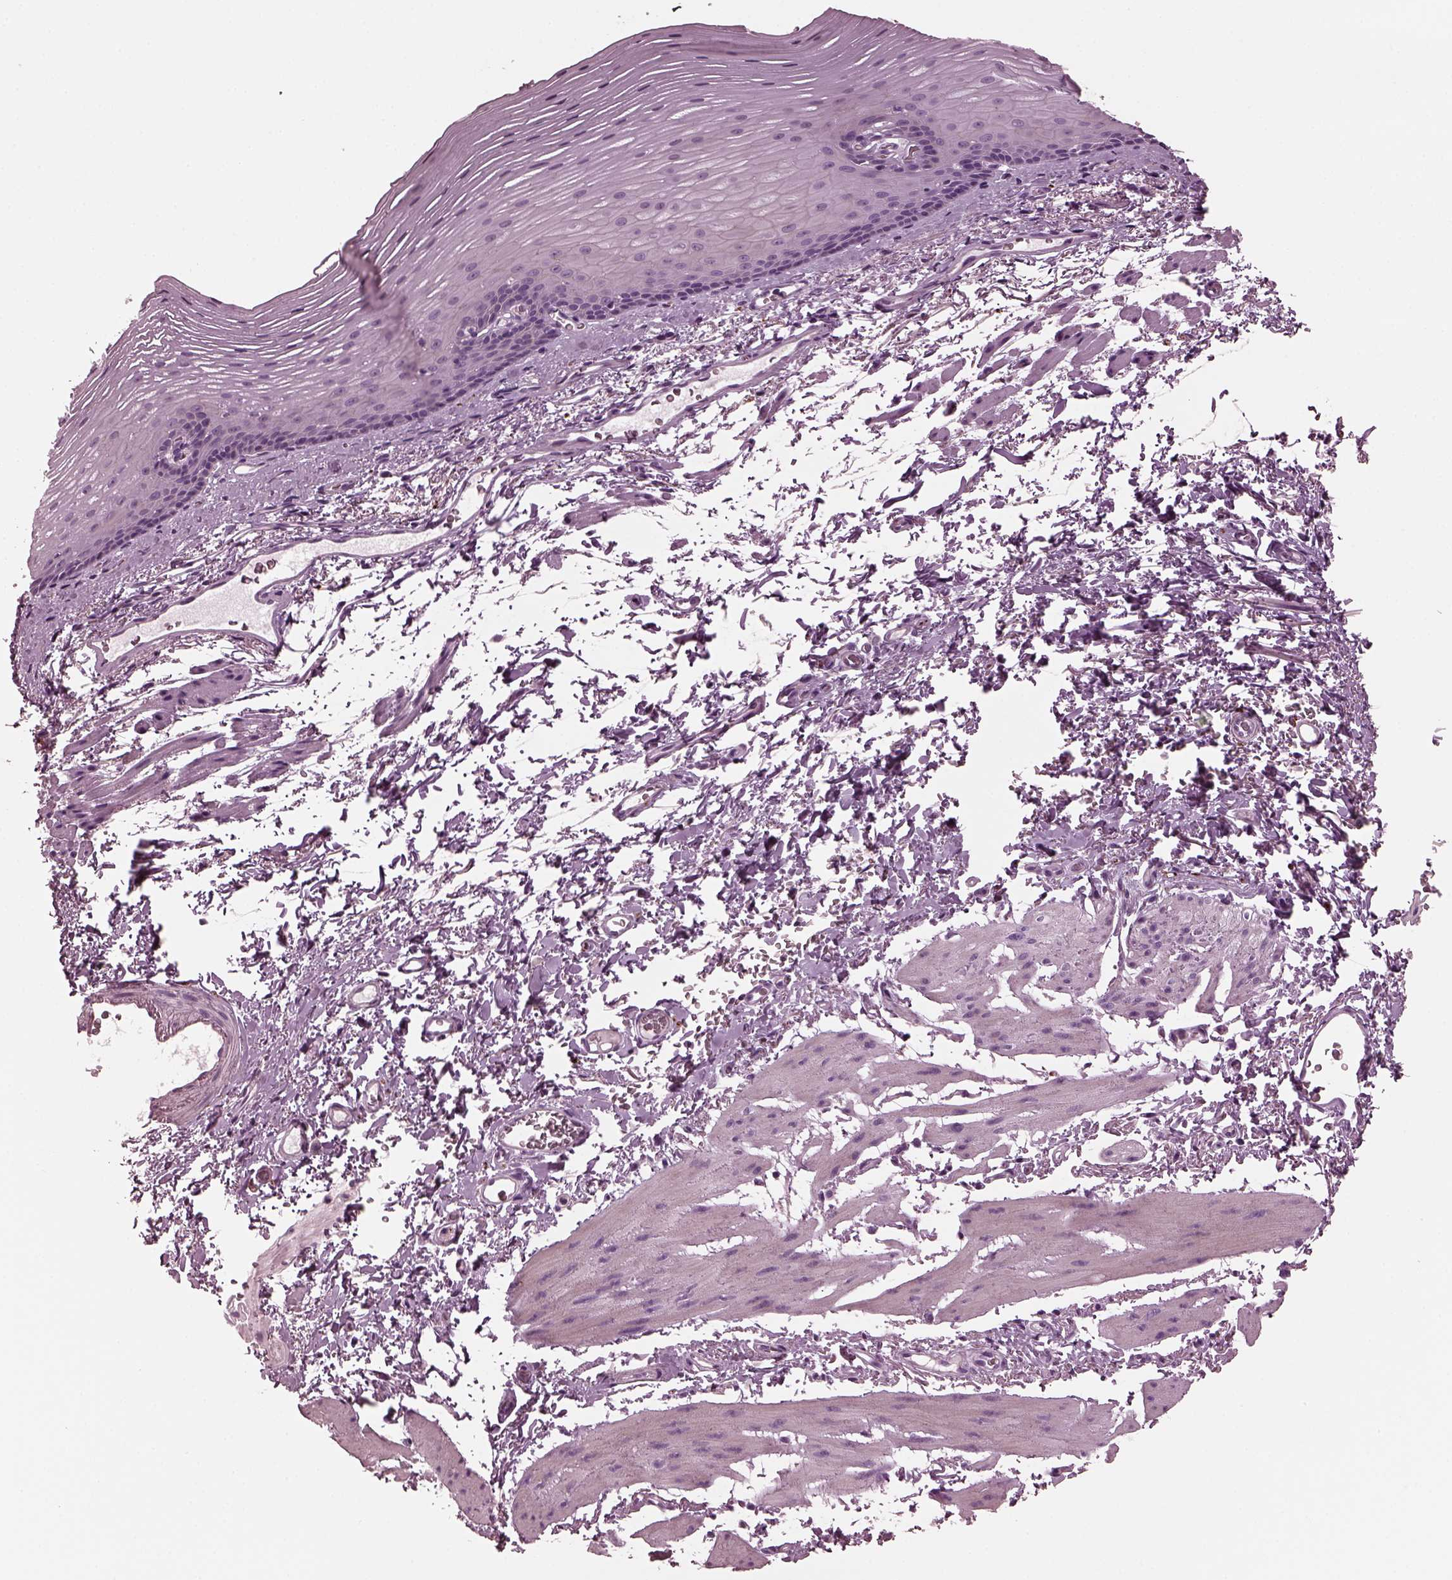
{"staining": {"intensity": "negative", "quantity": "none", "location": "none"}, "tissue": "esophagus", "cell_type": "Squamous epithelial cells", "image_type": "normal", "snomed": [{"axis": "morphology", "description": "Normal tissue, NOS"}, {"axis": "topography", "description": "Esophagus"}], "caption": "Immunohistochemistry photomicrograph of normal esophagus: esophagus stained with DAB exhibits no significant protein expression in squamous epithelial cells. Brightfield microscopy of IHC stained with DAB (3,3'-diaminobenzidine) (brown) and hematoxylin (blue), captured at high magnification.", "gene": "GDF11", "patient": {"sex": "male", "age": 76}}